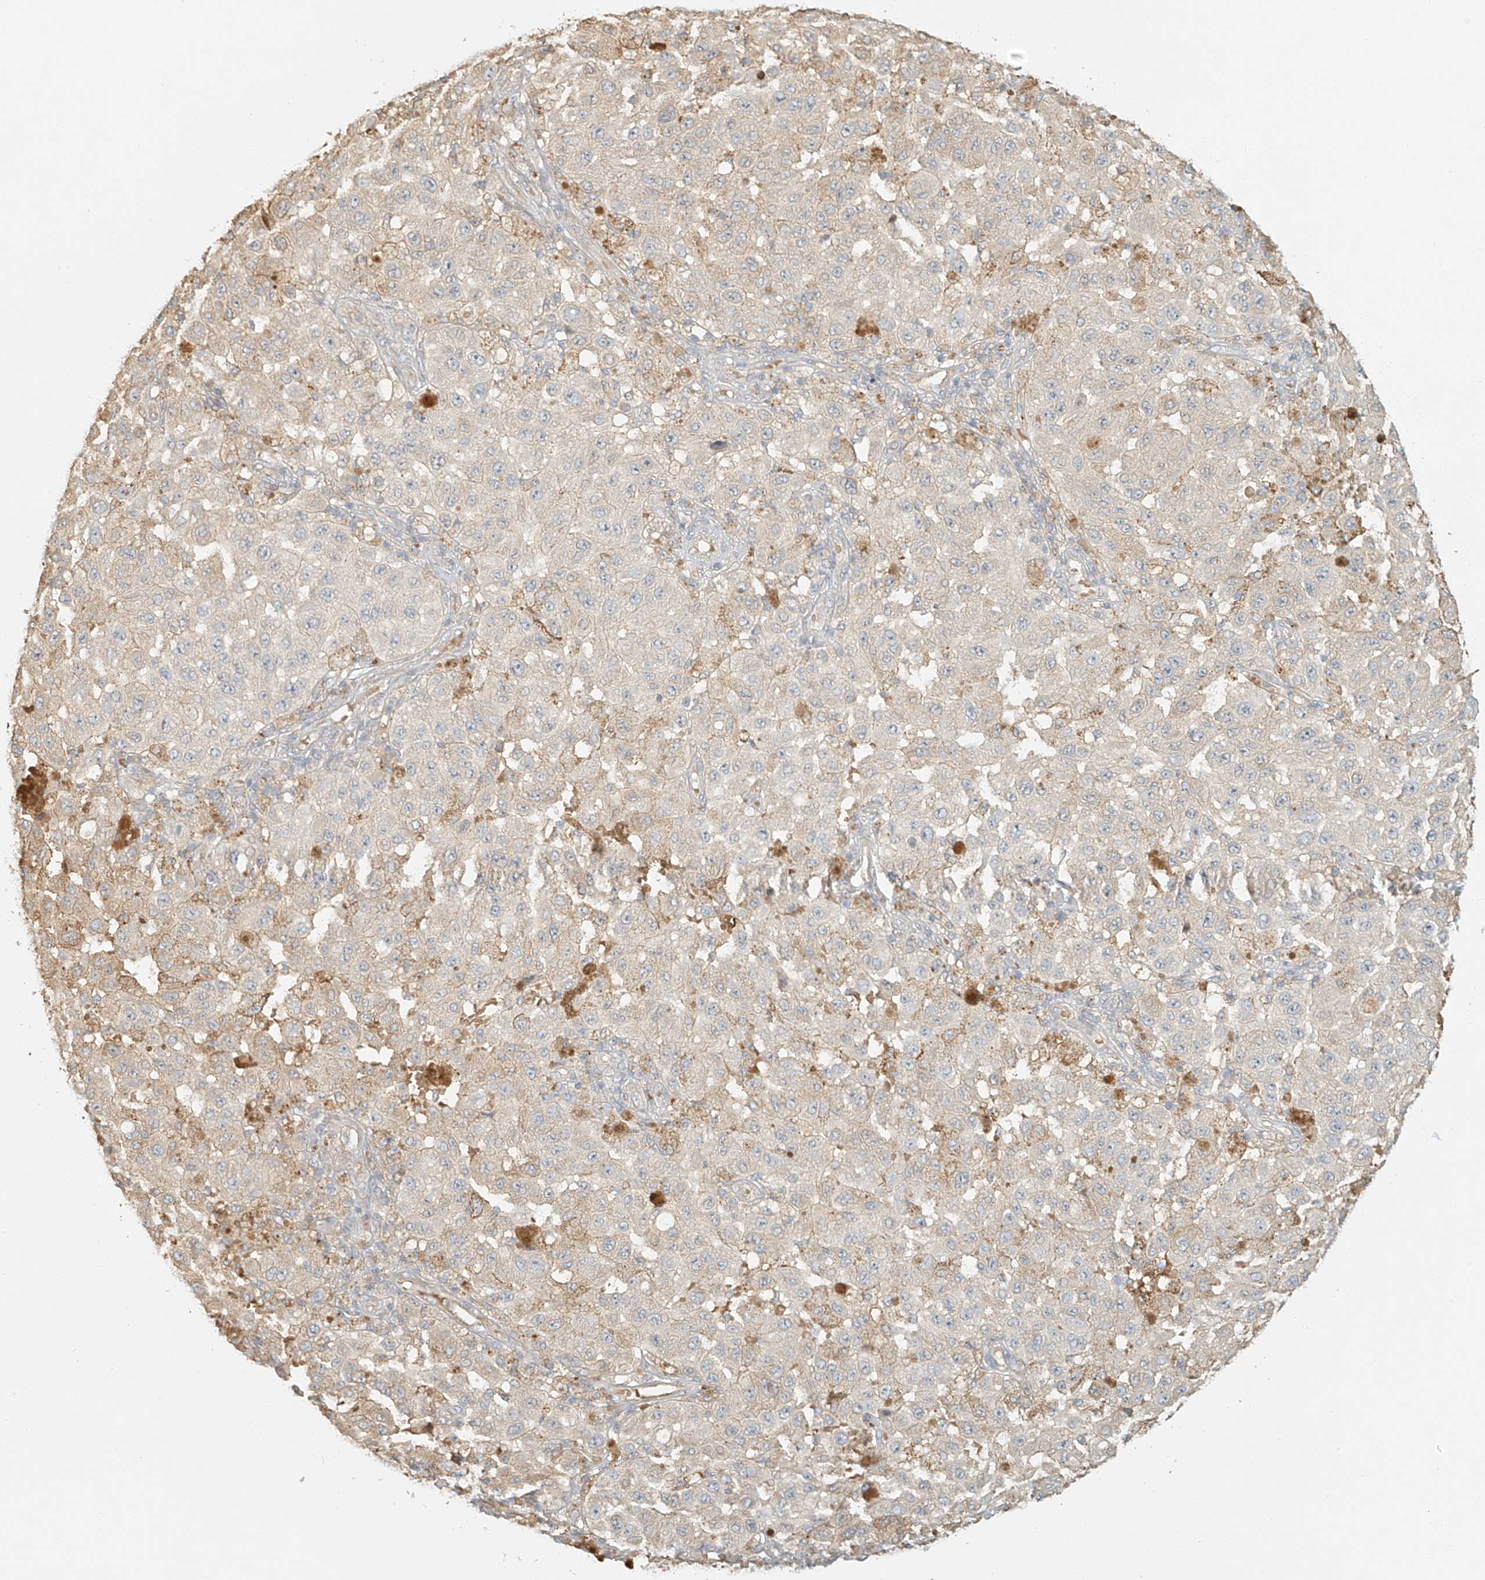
{"staining": {"intensity": "negative", "quantity": "none", "location": "none"}, "tissue": "melanoma", "cell_type": "Tumor cells", "image_type": "cancer", "snomed": [{"axis": "morphology", "description": "Malignant melanoma, NOS"}, {"axis": "topography", "description": "Skin"}], "caption": "Tumor cells show no significant protein expression in melanoma.", "gene": "UPK1B", "patient": {"sex": "female", "age": 64}}